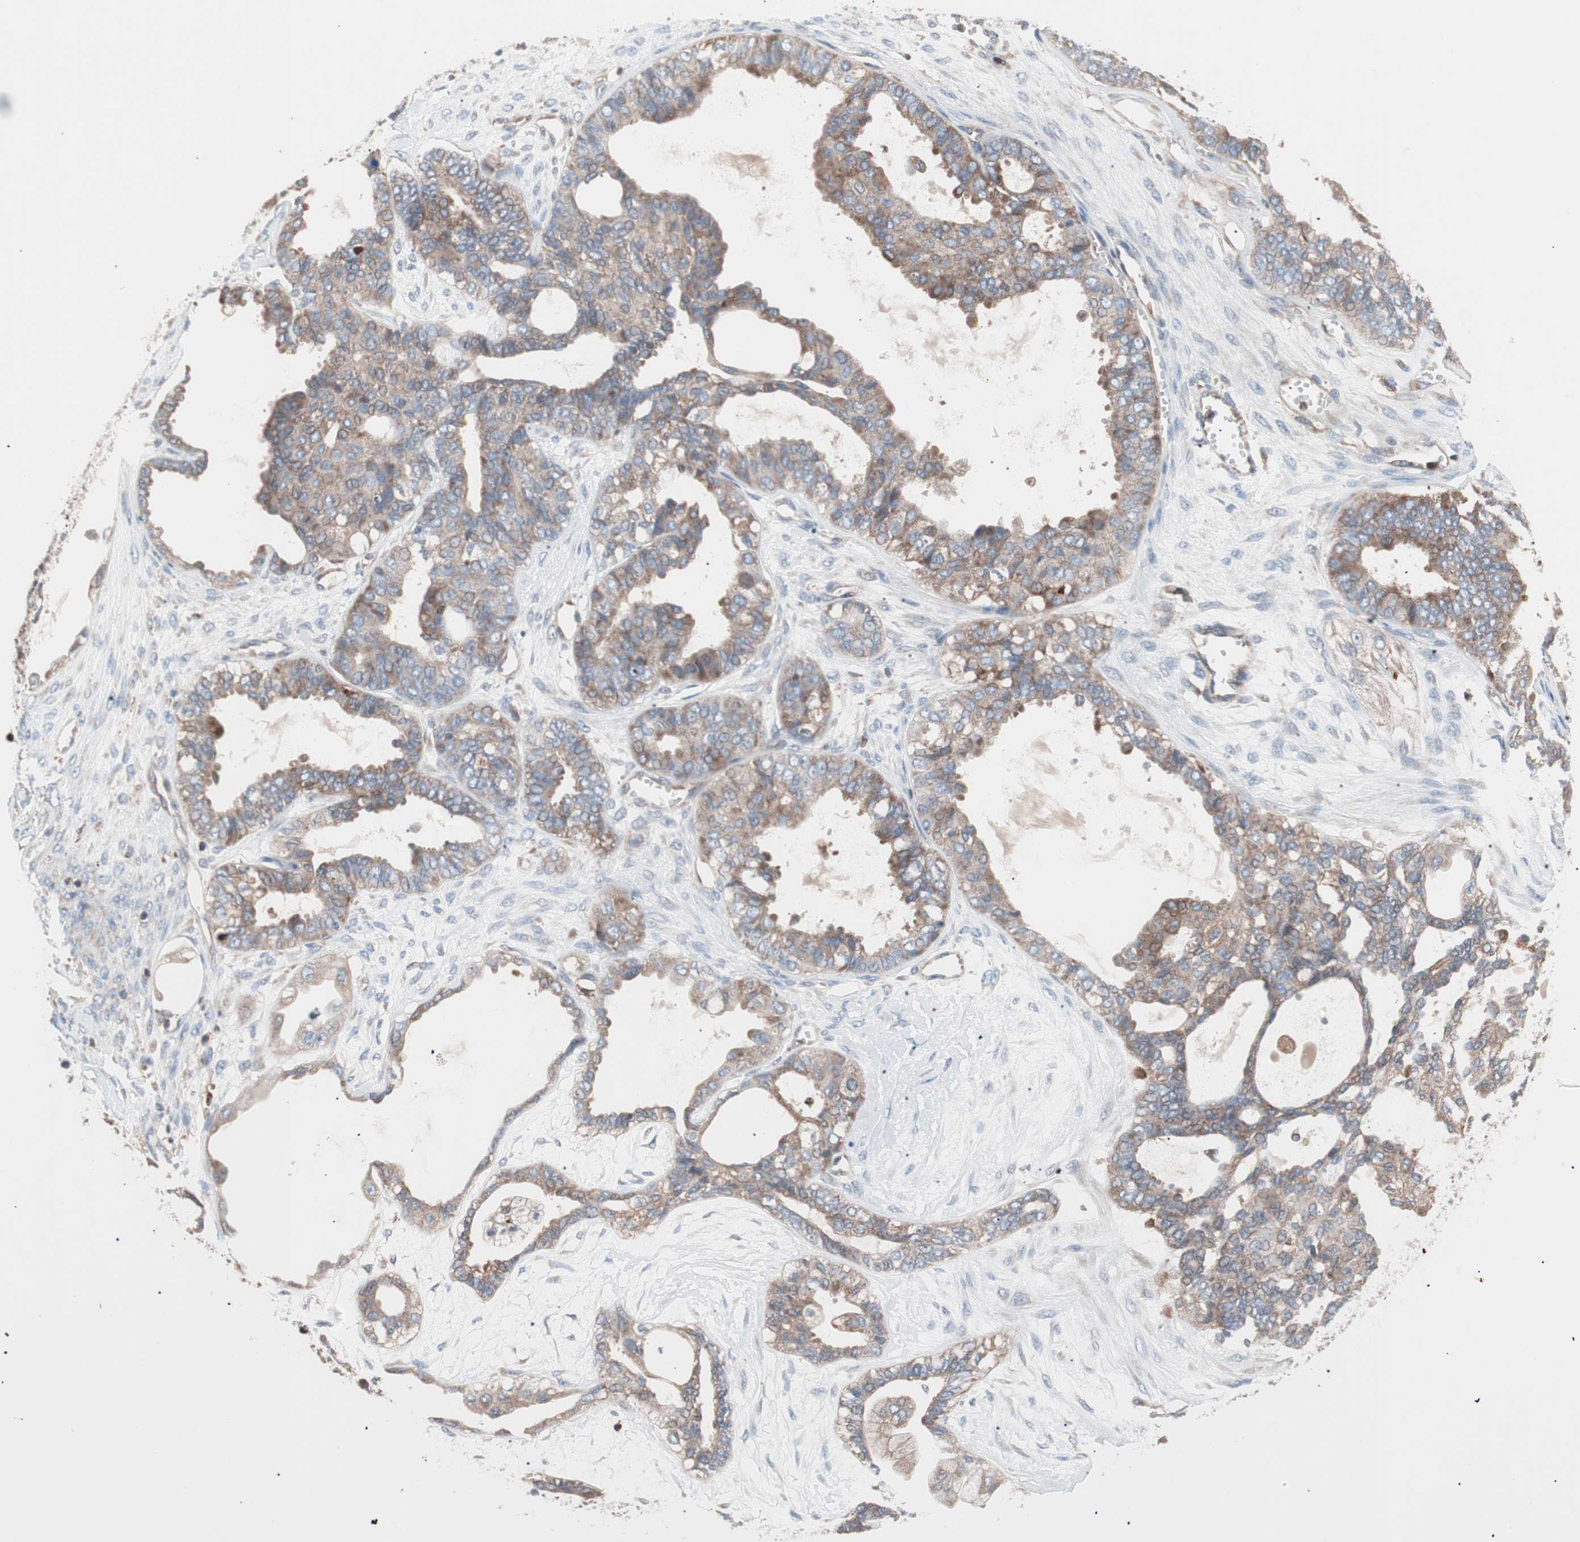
{"staining": {"intensity": "moderate", "quantity": ">75%", "location": "cytoplasmic/membranous"}, "tissue": "ovarian cancer", "cell_type": "Tumor cells", "image_type": "cancer", "snomed": [{"axis": "morphology", "description": "Carcinoma, NOS"}, {"axis": "morphology", "description": "Carcinoma, endometroid"}, {"axis": "topography", "description": "Ovary"}], "caption": "Brown immunohistochemical staining in ovarian cancer displays moderate cytoplasmic/membranous positivity in about >75% of tumor cells.", "gene": "PIK3R1", "patient": {"sex": "female", "age": 50}}